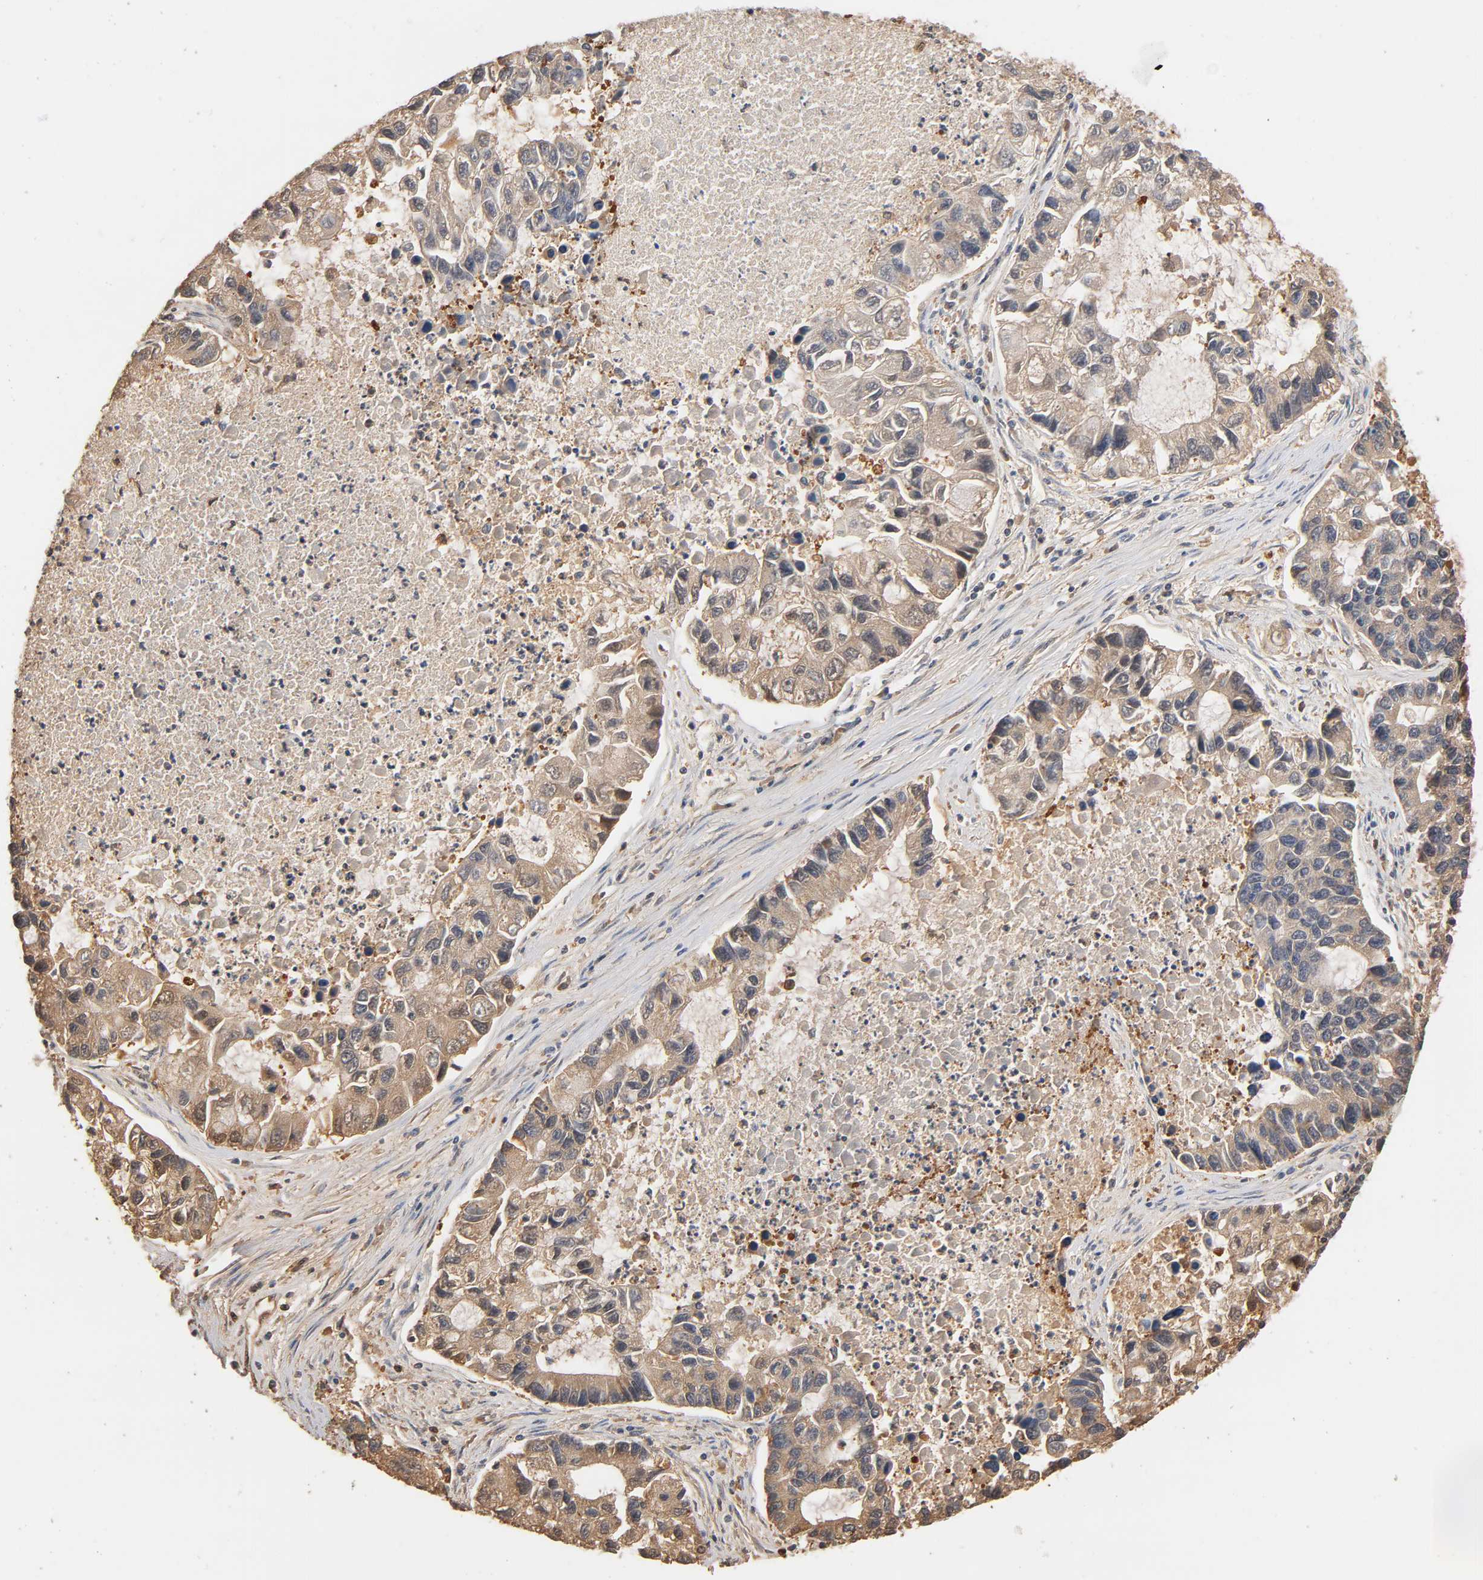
{"staining": {"intensity": "weak", "quantity": ">75%", "location": "cytoplasmic/membranous"}, "tissue": "lung cancer", "cell_type": "Tumor cells", "image_type": "cancer", "snomed": [{"axis": "morphology", "description": "Adenocarcinoma, NOS"}, {"axis": "topography", "description": "Lung"}], "caption": "A brown stain shows weak cytoplasmic/membranous positivity of a protein in lung cancer (adenocarcinoma) tumor cells.", "gene": "ALDOA", "patient": {"sex": "female", "age": 51}}